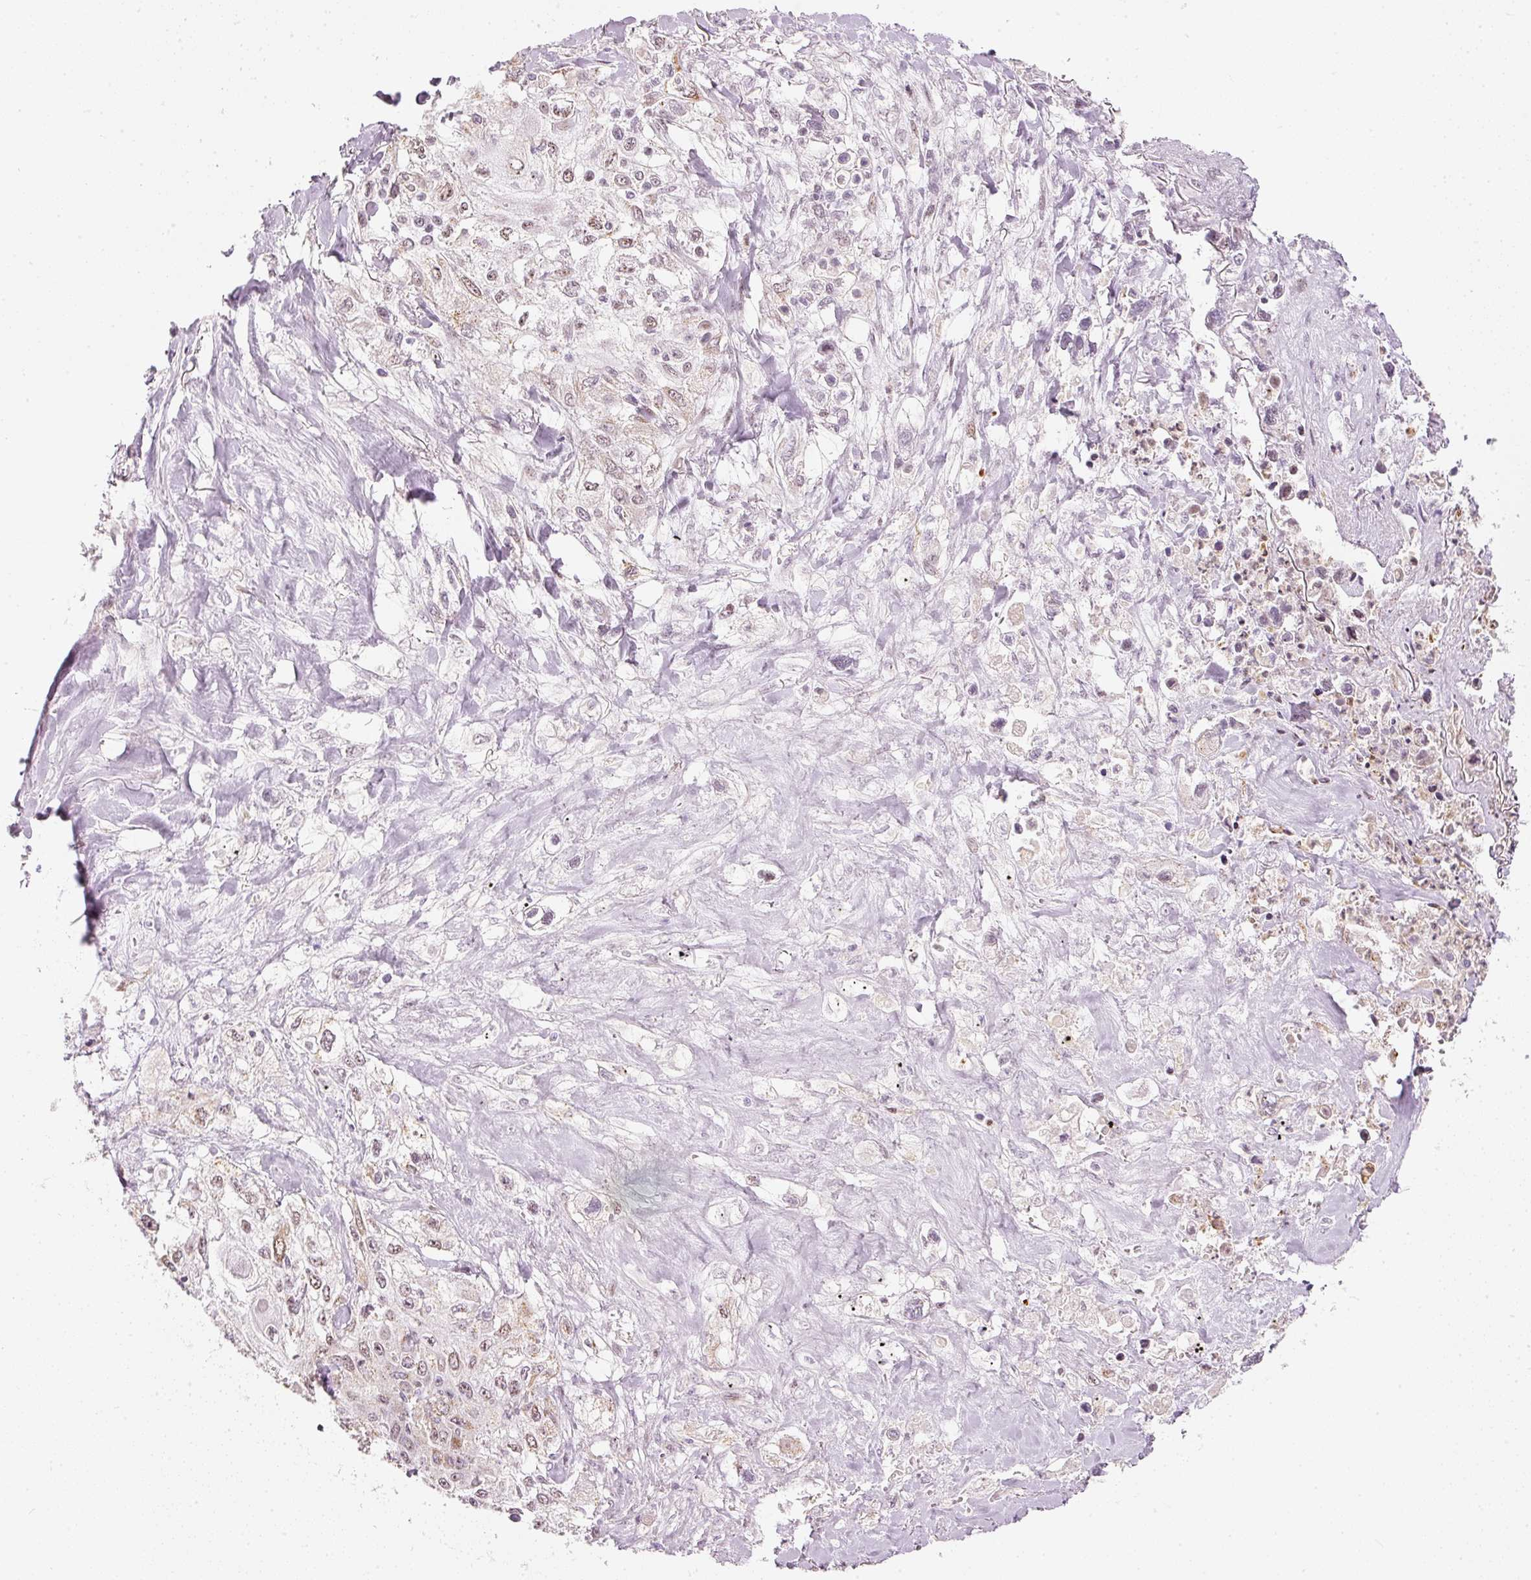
{"staining": {"intensity": "weak", "quantity": "<25%", "location": "nuclear"}, "tissue": "lung cancer", "cell_type": "Tumor cells", "image_type": "cancer", "snomed": [{"axis": "morphology", "description": "Squamous cell carcinoma, NOS"}, {"axis": "topography", "description": "Lung"}], "caption": "The immunohistochemistry (IHC) micrograph has no significant expression in tumor cells of lung cancer (squamous cell carcinoma) tissue. (Stains: DAB (3,3'-diaminobenzidine) IHC with hematoxylin counter stain, Microscopy: brightfield microscopy at high magnification).", "gene": "RNF39", "patient": {"sex": "female", "age": 69}}